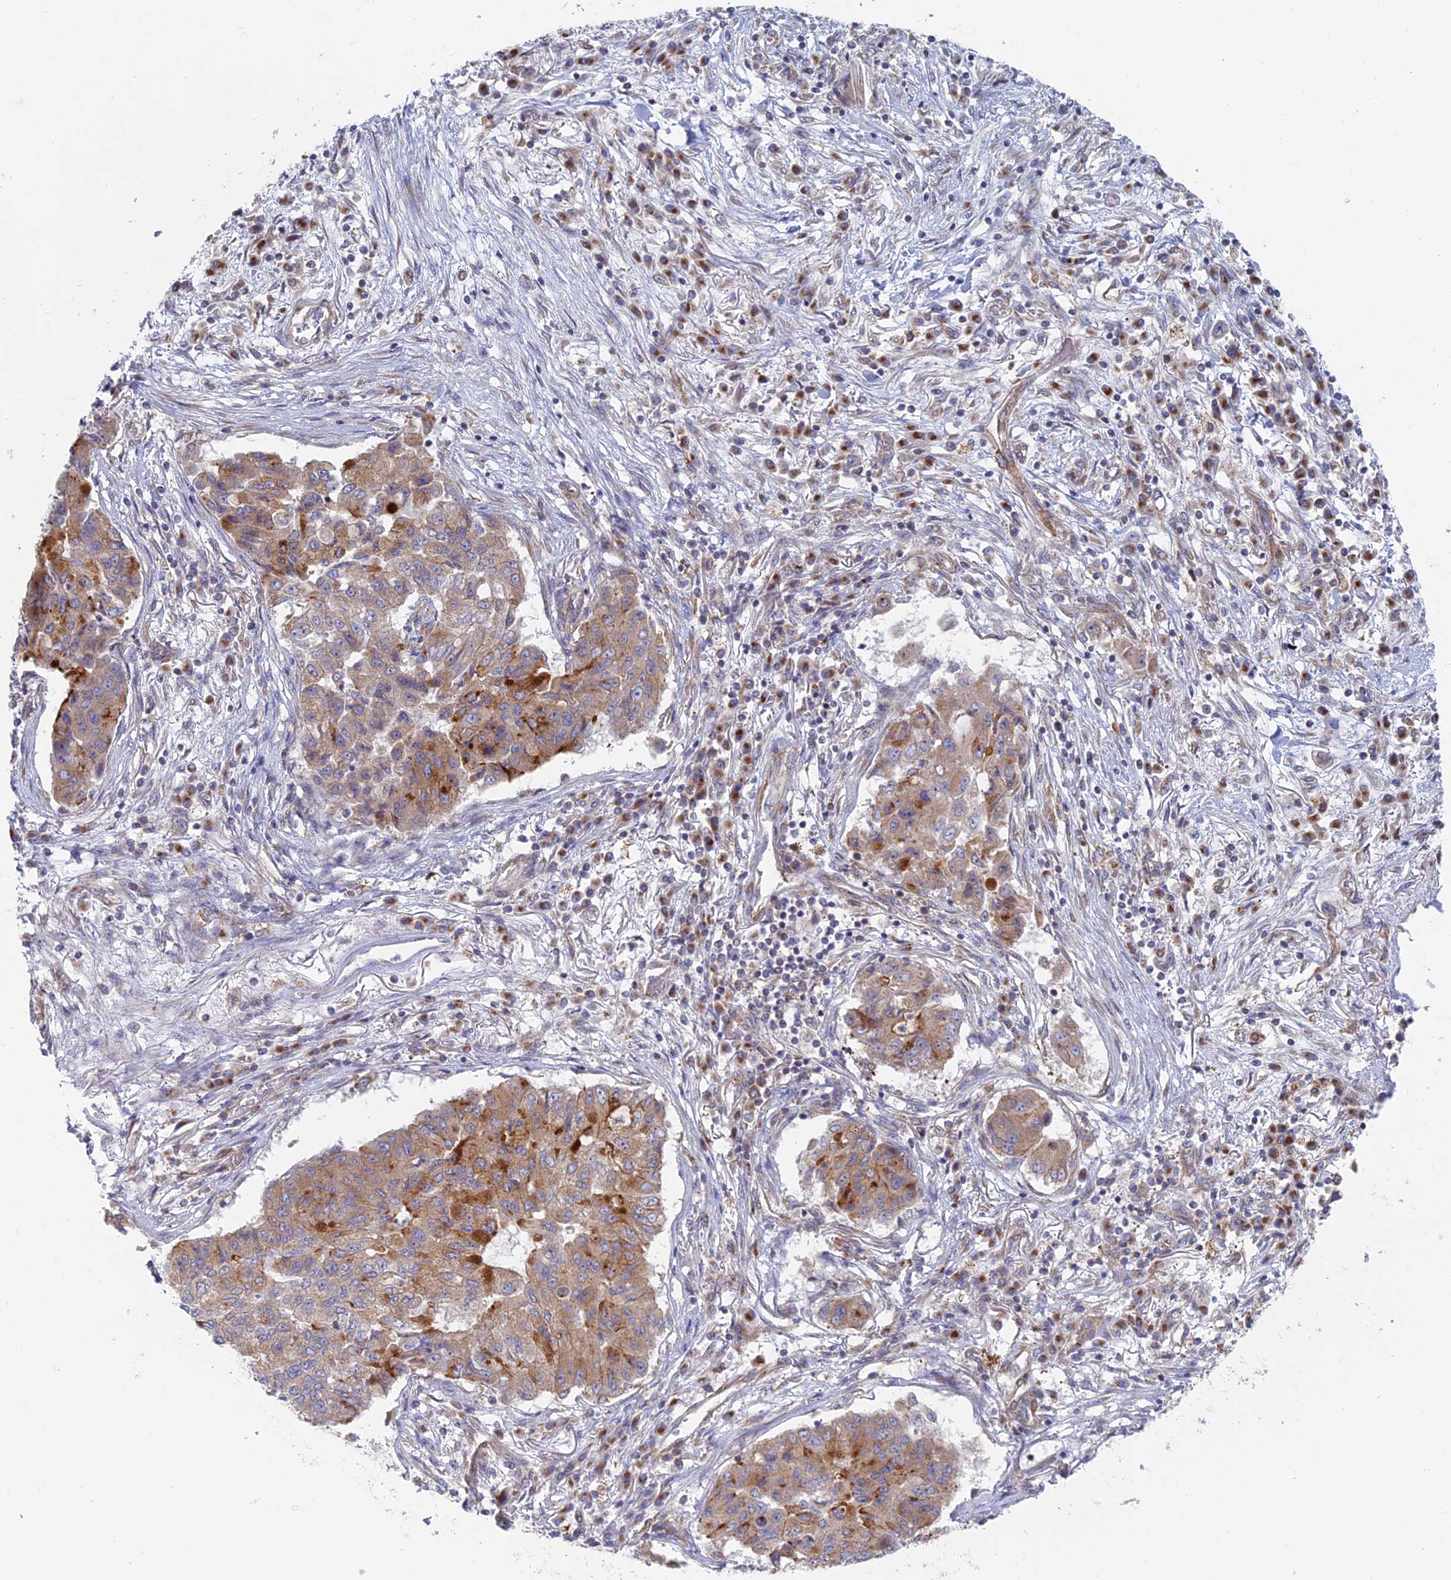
{"staining": {"intensity": "moderate", "quantity": ">75%", "location": "cytoplasmic/membranous"}, "tissue": "lung cancer", "cell_type": "Tumor cells", "image_type": "cancer", "snomed": [{"axis": "morphology", "description": "Squamous cell carcinoma, NOS"}, {"axis": "topography", "description": "Lung"}], "caption": "Immunohistochemistry of lung cancer (squamous cell carcinoma) exhibits medium levels of moderate cytoplasmic/membranous staining in approximately >75% of tumor cells.", "gene": "TBC1D30", "patient": {"sex": "male", "age": 74}}